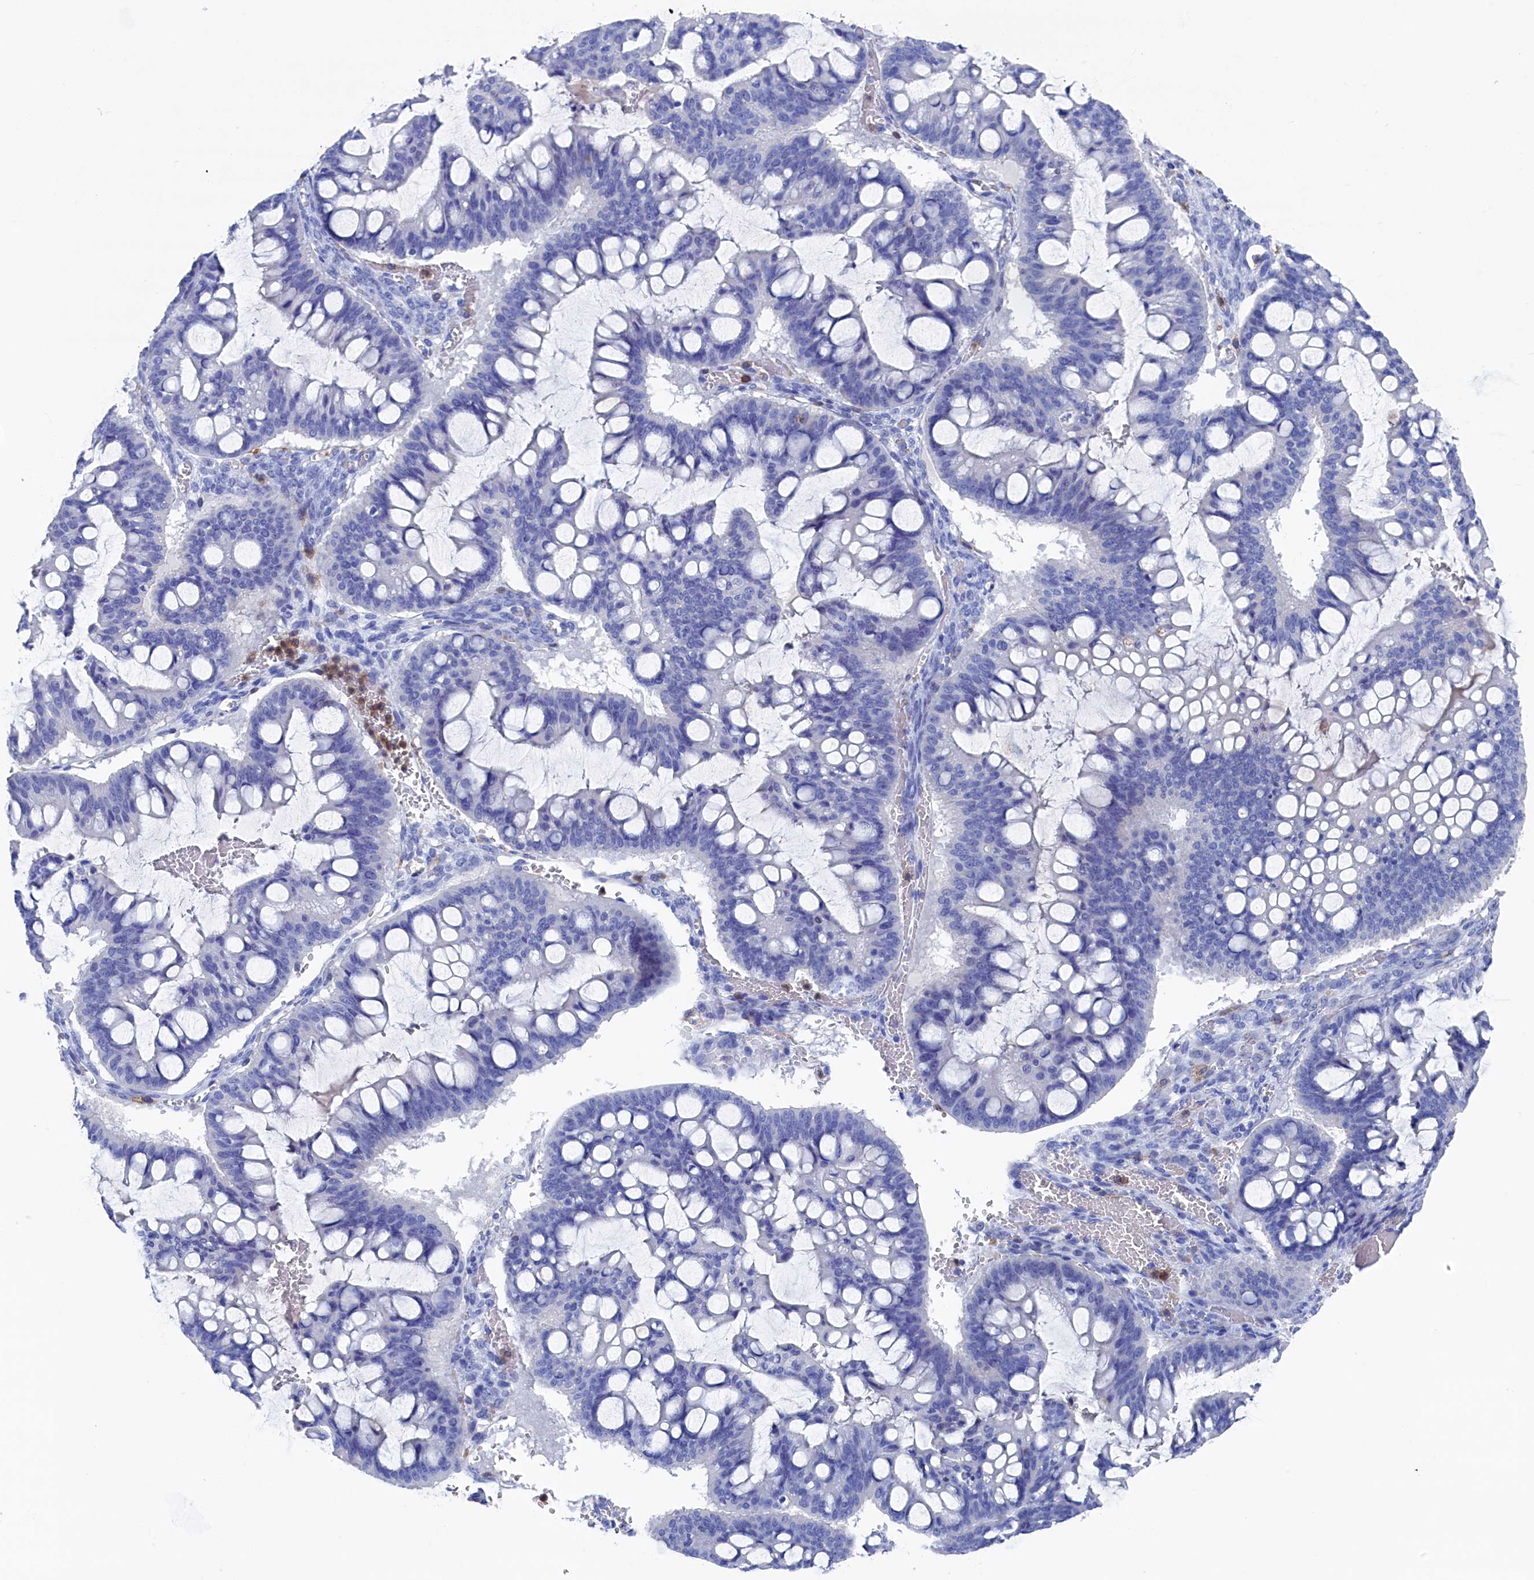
{"staining": {"intensity": "negative", "quantity": "none", "location": "none"}, "tissue": "ovarian cancer", "cell_type": "Tumor cells", "image_type": "cancer", "snomed": [{"axis": "morphology", "description": "Cystadenocarcinoma, mucinous, NOS"}, {"axis": "topography", "description": "Ovary"}], "caption": "Tumor cells show no significant expression in mucinous cystadenocarcinoma (ovarian).", "gene": "TYROBP", "patient": {"sex": "female", "age": 73}}